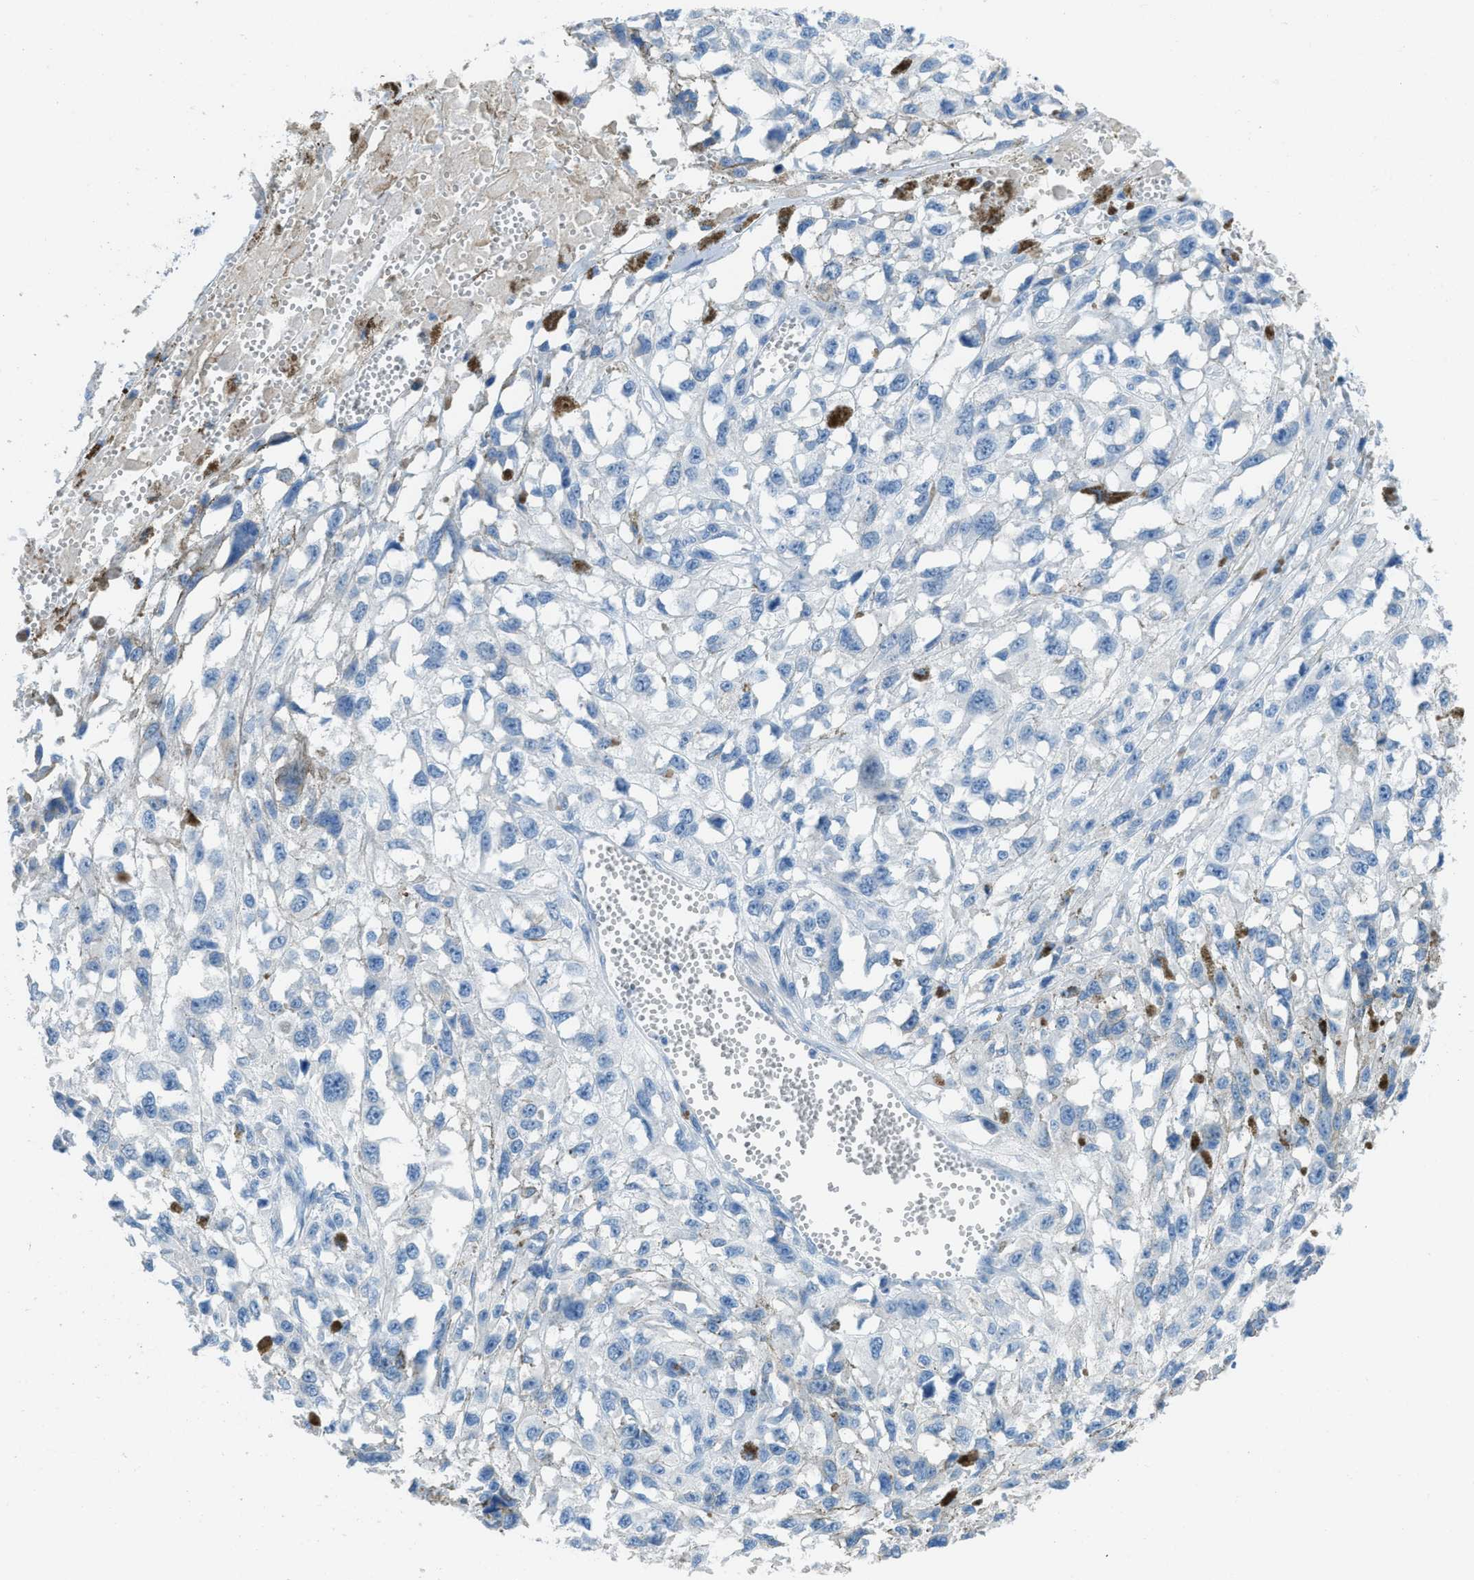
{"staining": {"intensity": "negative", "quantity": "none", "location": "none"}, "tissue": "melanoma", "cell_type": "Tumor cells", "image_type": "cancer", "snomed": [{"axis": "morphology", "description": "Malignant melanoma, Metastatic site"}, {"axis": "topography", "description": "Lymph node"}], "caption": "Tumor cells are negative for protein expression in human melanoma.", "gene": "ACAN", "patient": {"sex": "male", "age": 59}}